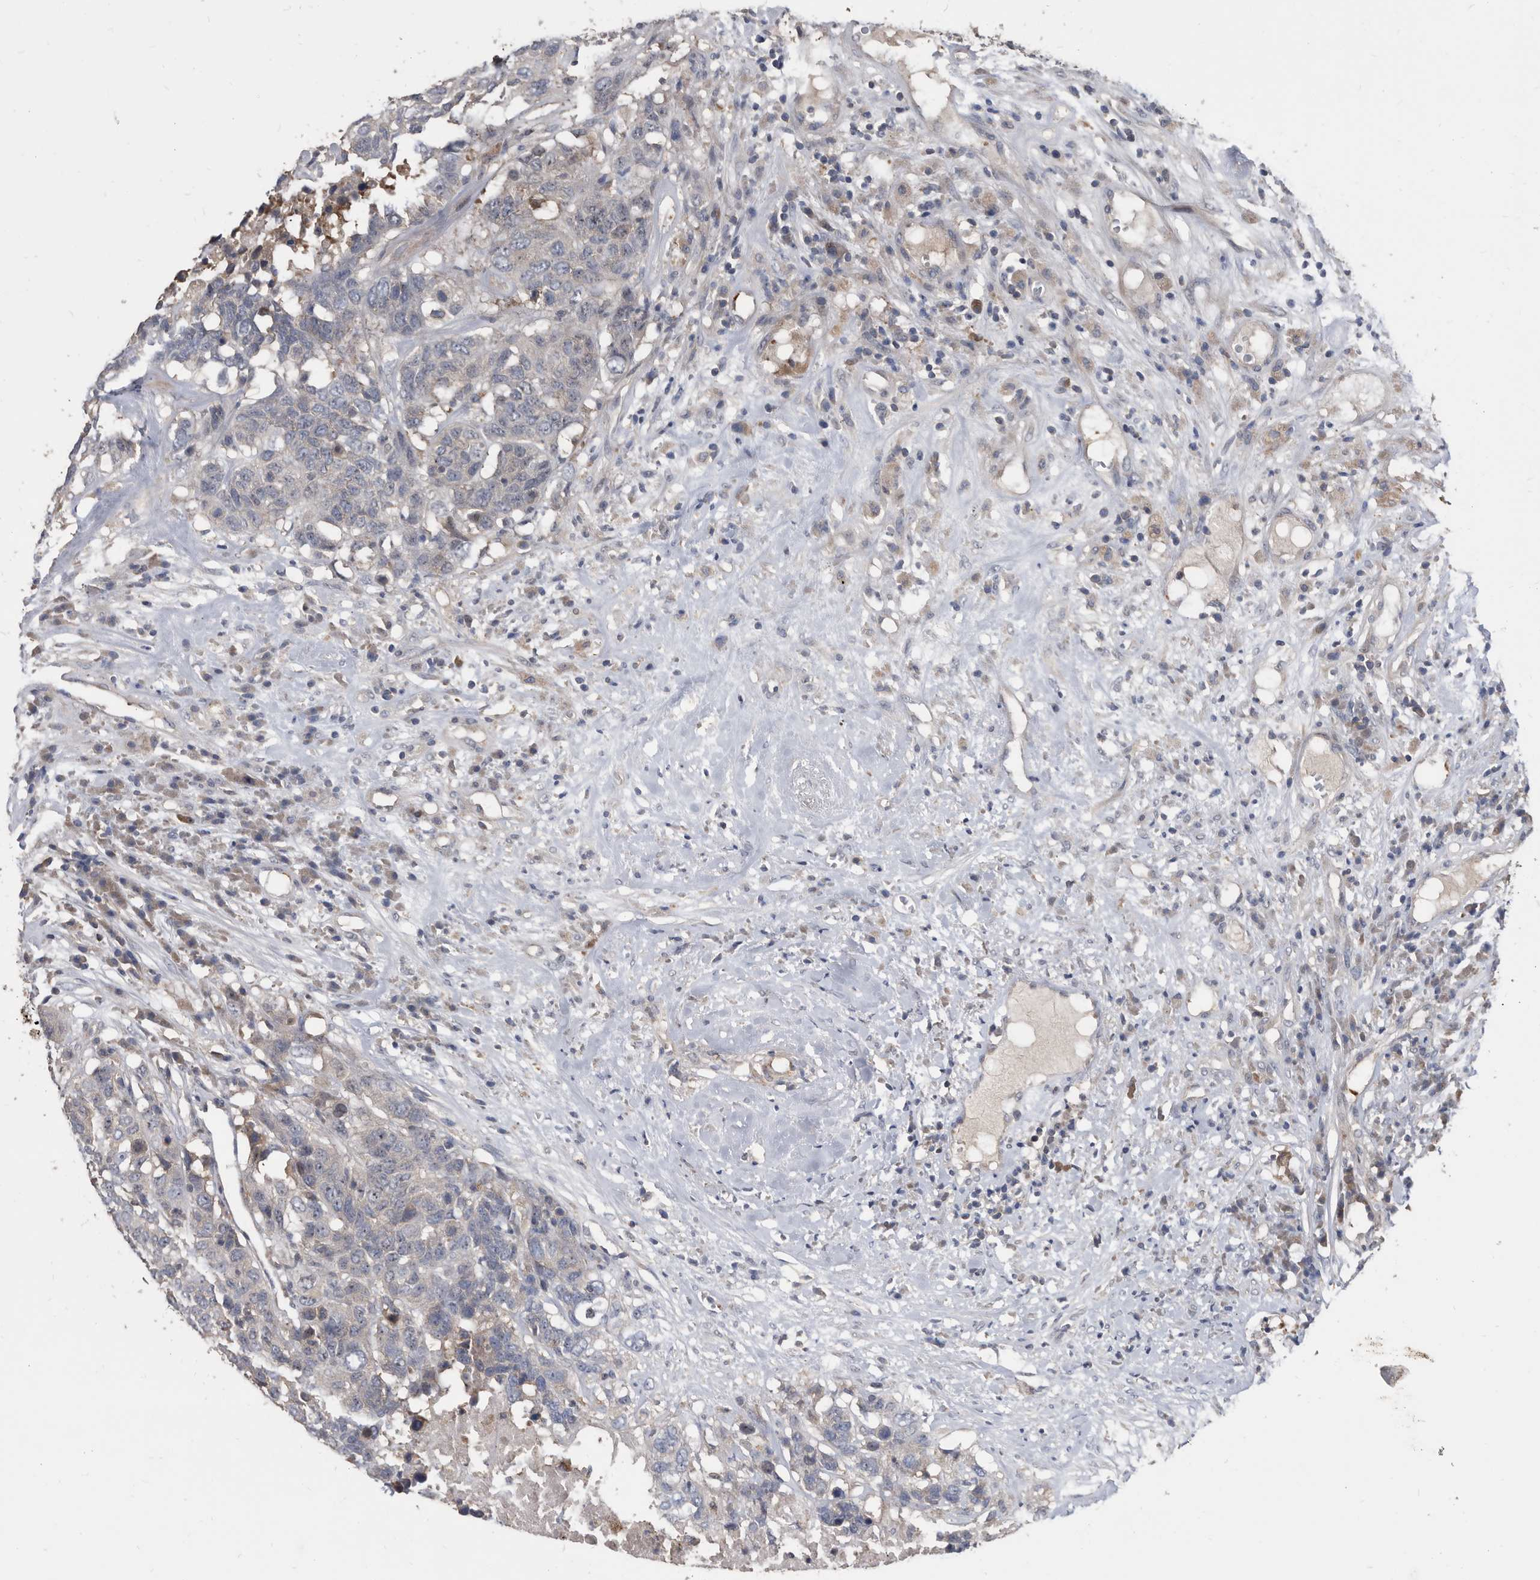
{"staining": {"intensity": "negative", "quantity": "none", "location": "none"}, "tissue": "head and neck cancer", "cell_type": "Tumor cells", "image_type": "cancer", "snomed": [{"axis": "morphology", "description": "Squamous cell carcinoma, NOS"}, {"axis": "topography", "description": "Head-Neck"}], "caption": "Immunohistochemistry (IHC) image of human head and neck cancer (squamous cell carcinoma) stained for a protein (brown), which demonstrates no expression in tumor cells.", "gene": "APEH", "patient": {"sex": "male", "age": 66}}